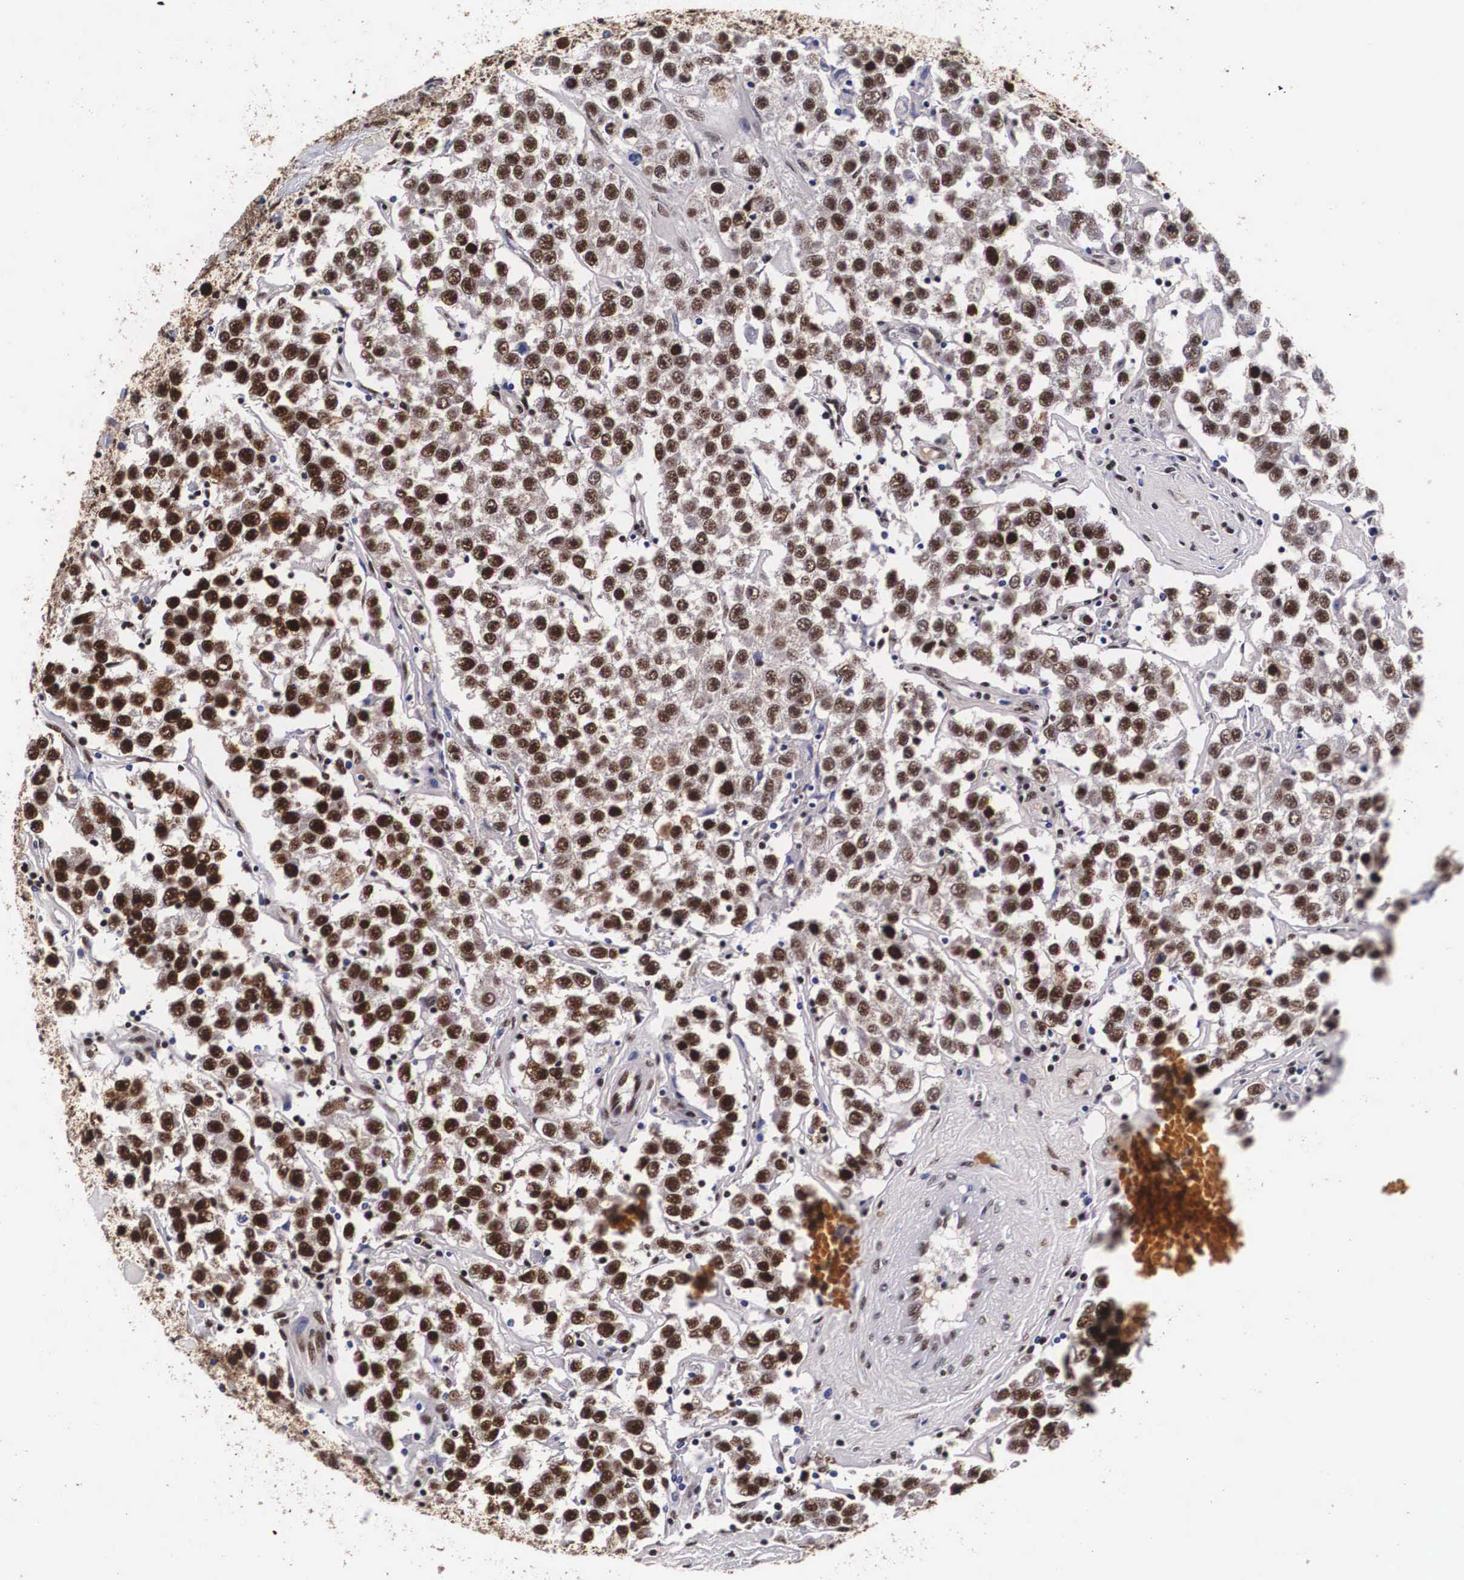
{"staining": {"intensity": "moderate", "quantity": ">75%", "location": "nuclear"}, "tissue": "testis cancer", "cell_type": "Tumor cells", "image_type": "cancer", "snomed": [{"axis": "morphology", "description": "Seminoma, NOS"}, {"axis": "topography", "description": "Testis"}], "caption": "Testis cancer (seminoma) was stained to show a protein in brown. There is medium levels of moderate nuclear expression in about >75% of tumor cells. (IHC, brightfield microscopy, high magnification).", "gene": "PABPN1", "patient": {"sex": "male", "age": 52}}